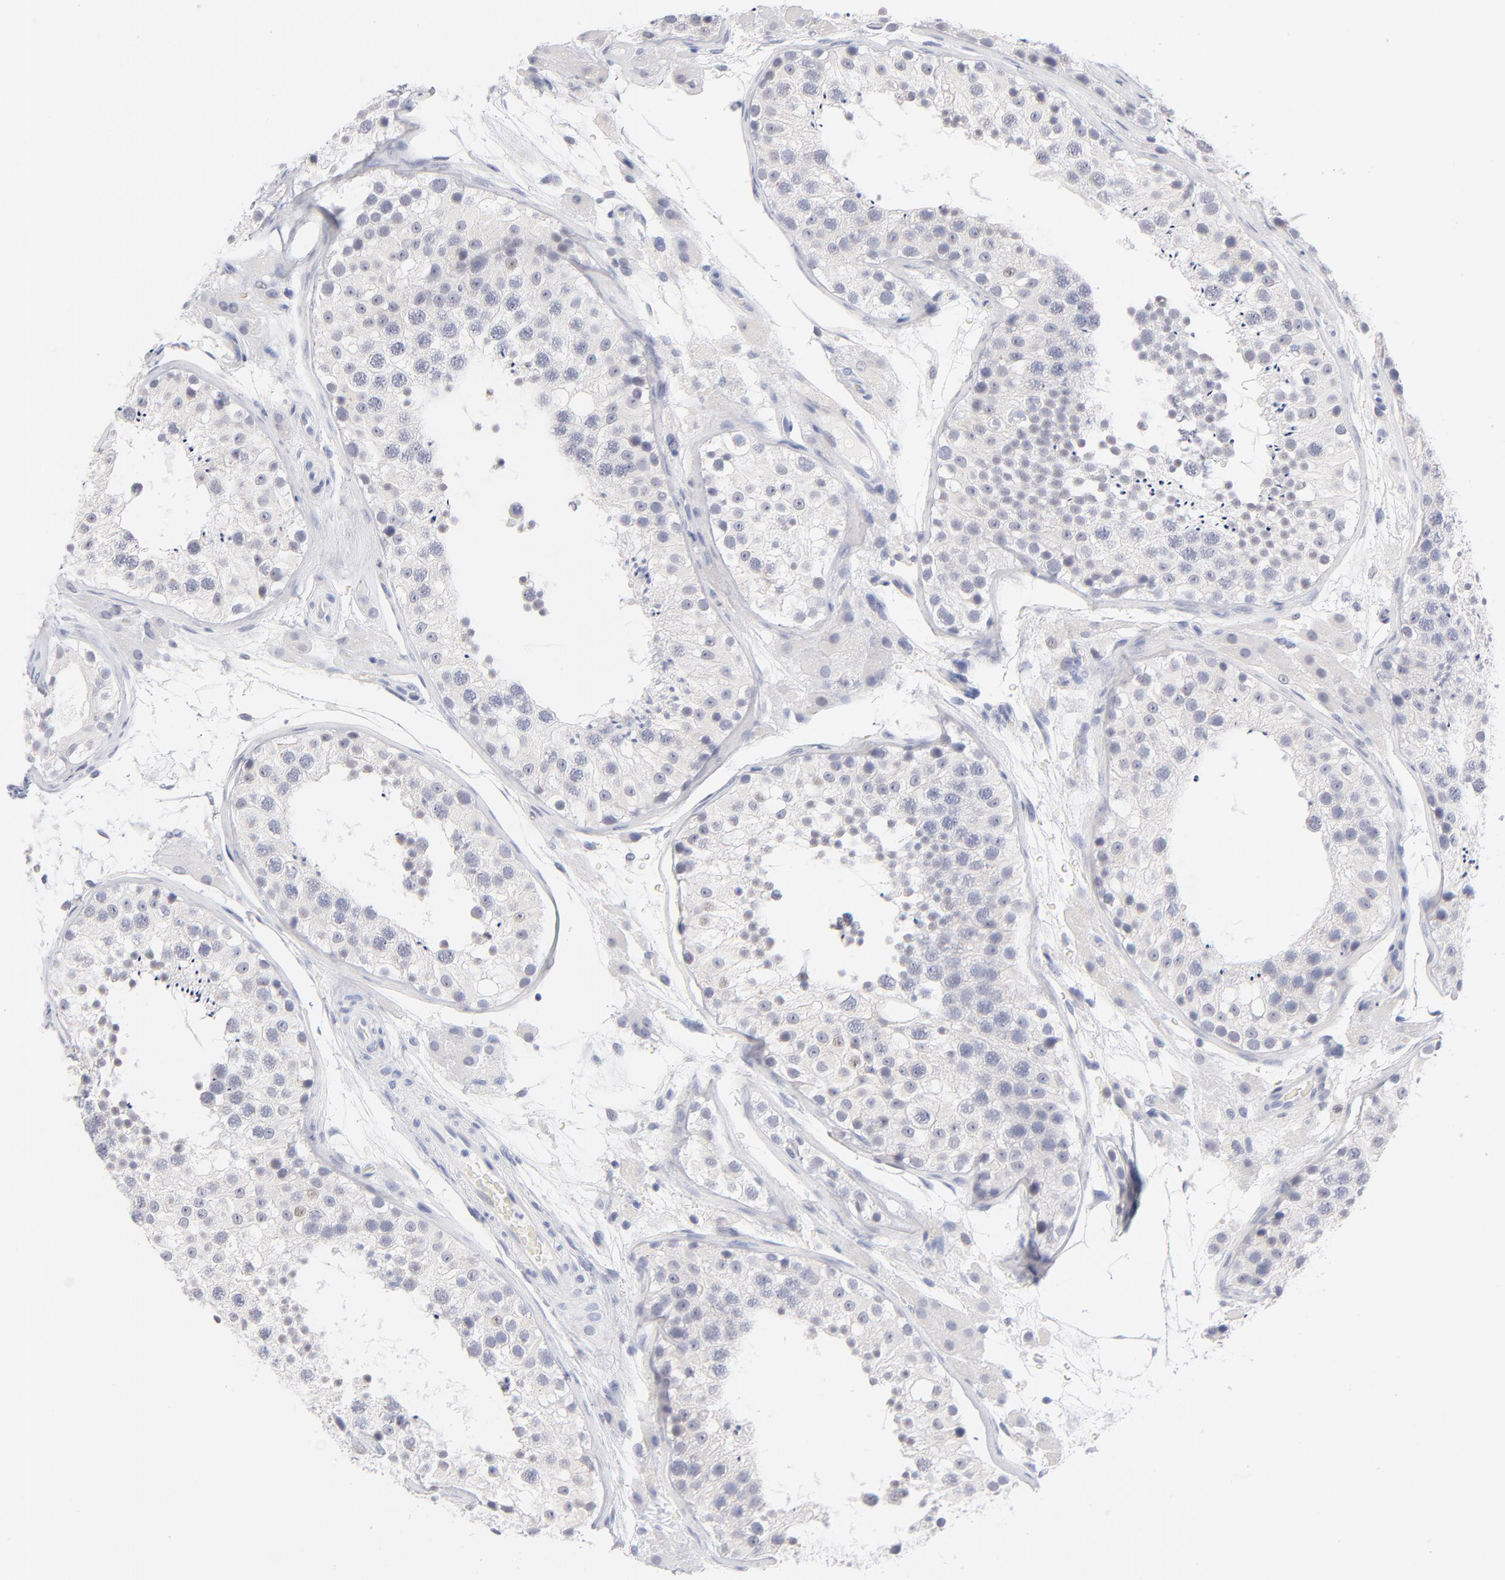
{"staining": {"intensity": "negative", "quantity": "none", "location": "none"}, "tissue": "testis", "cell_type": "Cells in seminiferous ducts", "image_type": "normal", "snomed": [{"axis": "morphology", "description": "Normal tissue, NOS"}, {"axis": "topography", "description": "Testis"}], "caption": "This is a micrograph of immunohistochemistry (IHC) staining of normal testis, which shows no expression in cells in seminiferous ducts. The staining is performed using DAB (3,3'-diaminobenzidine) brown chromogen with nuclei counter-stained in using hematoxylin.", "gene": "KHNYN", "patient": {"sex": "male", "age": 26}}